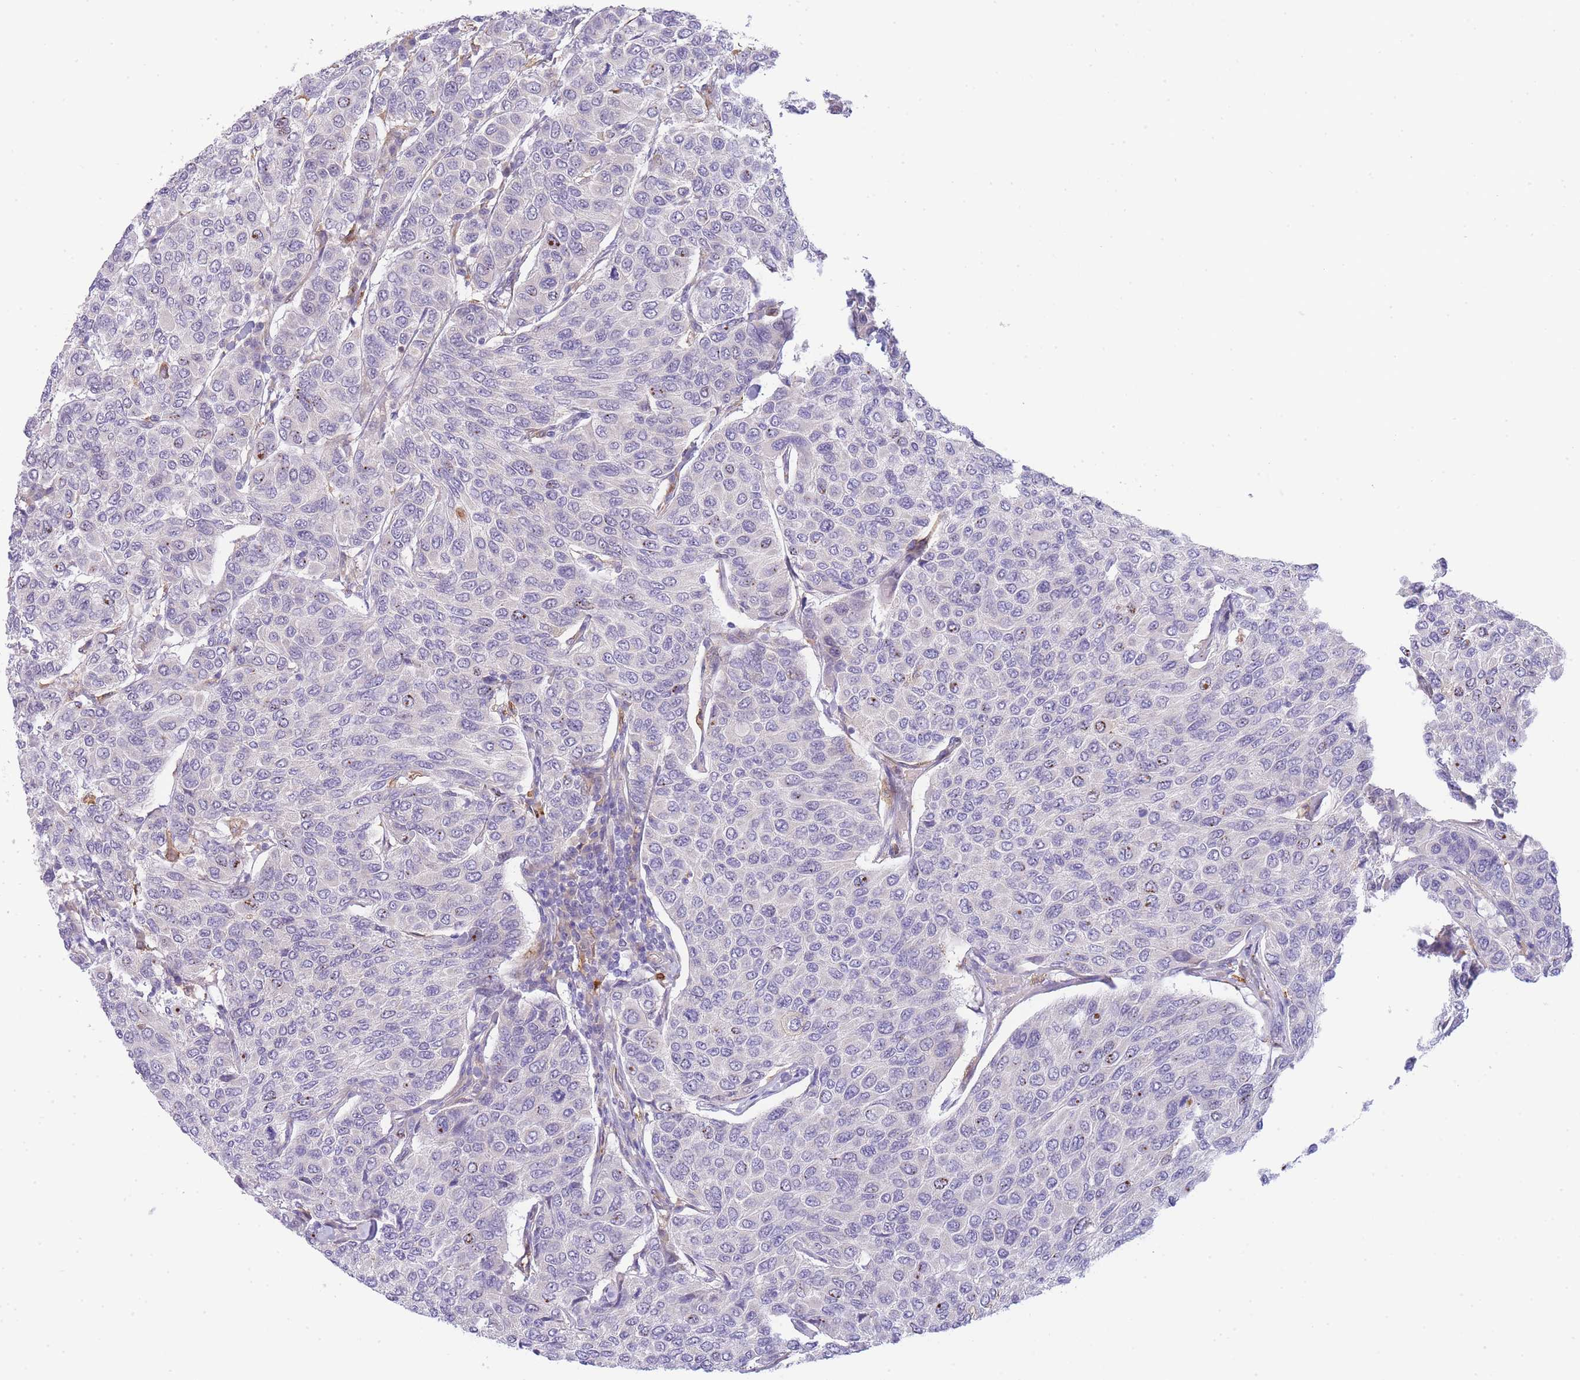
{"staining": {"intensity": "moderate", "quantity": "<25%", "location": "cytoplasmic/membranous"}, "tissue": "breast cancer", "cell_type": "Tumor cells", "image_type": "cancer", "snomed": [{"axis": "morphology", "description": "Duct carcinoma"}, {"axis": "topography", "description": "Breast"}], "caption": "Breast cancer (infiltrating ductal carcinoma) stained with immunohistochemistry (IHC) demonstrates moderate cytoplasmic/membranous staining in about <25% of tumor cells.", "gene": "ECPAS", "patient": {"sex": "female", "age": 55}}